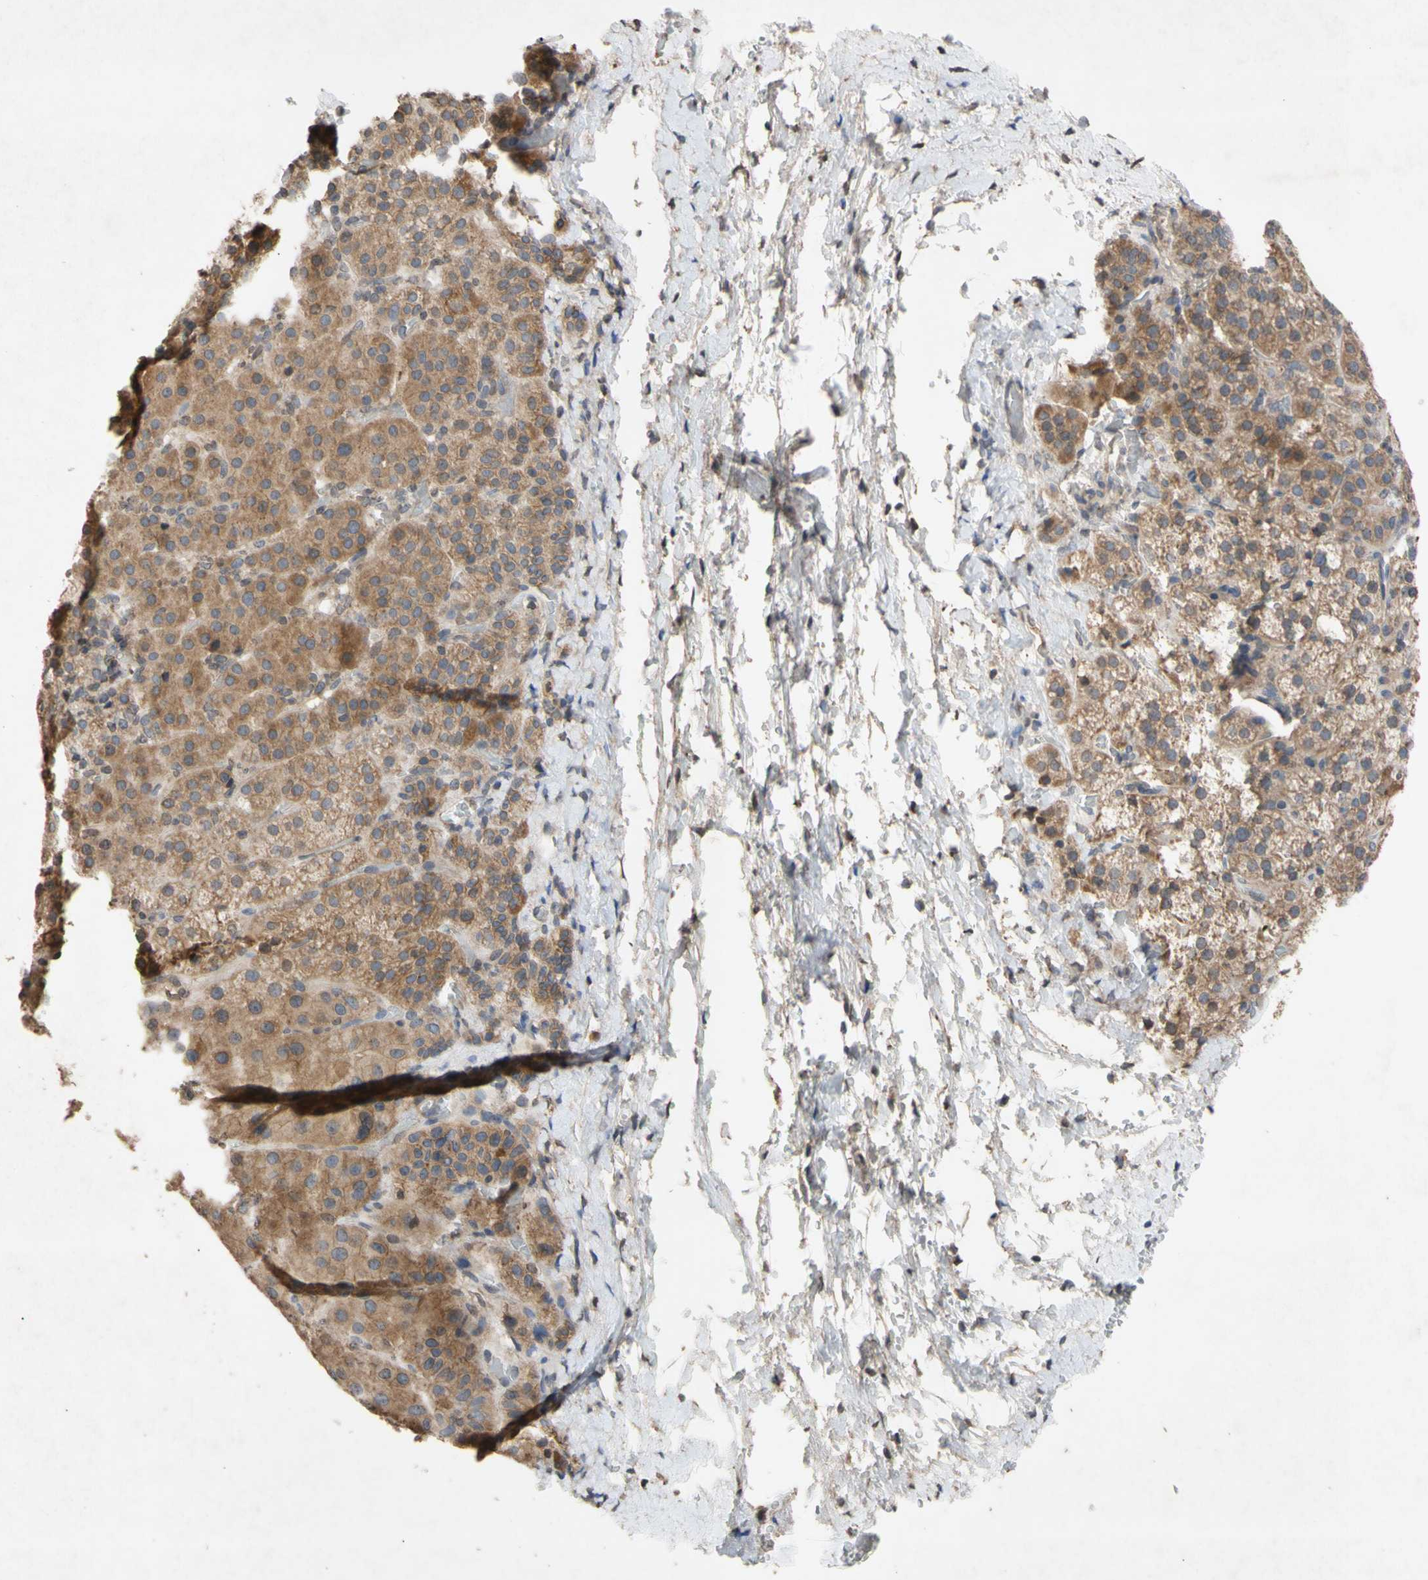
{"staining": {"intensity": "moderate", "quantity": ">75%", "location": "cytoplasmic/membranous"}, "tissue": "adrenal gland", "cell_type": "Glandular cells", "image_type": "normal", "snomed": [{"axis": "morphology", "description": "Normal tissue, NOS"}, {"axis": "topography", "description": "Adrenal gland"}], "caption": "Brown immunohistochemical staining in normal human adrenal gland shows moderate cytoplasmic/membranous expression in approximately >75% of glandular cells.", "gene": "NECTIN3", "patient": {"sex": "female", "age": 57}}